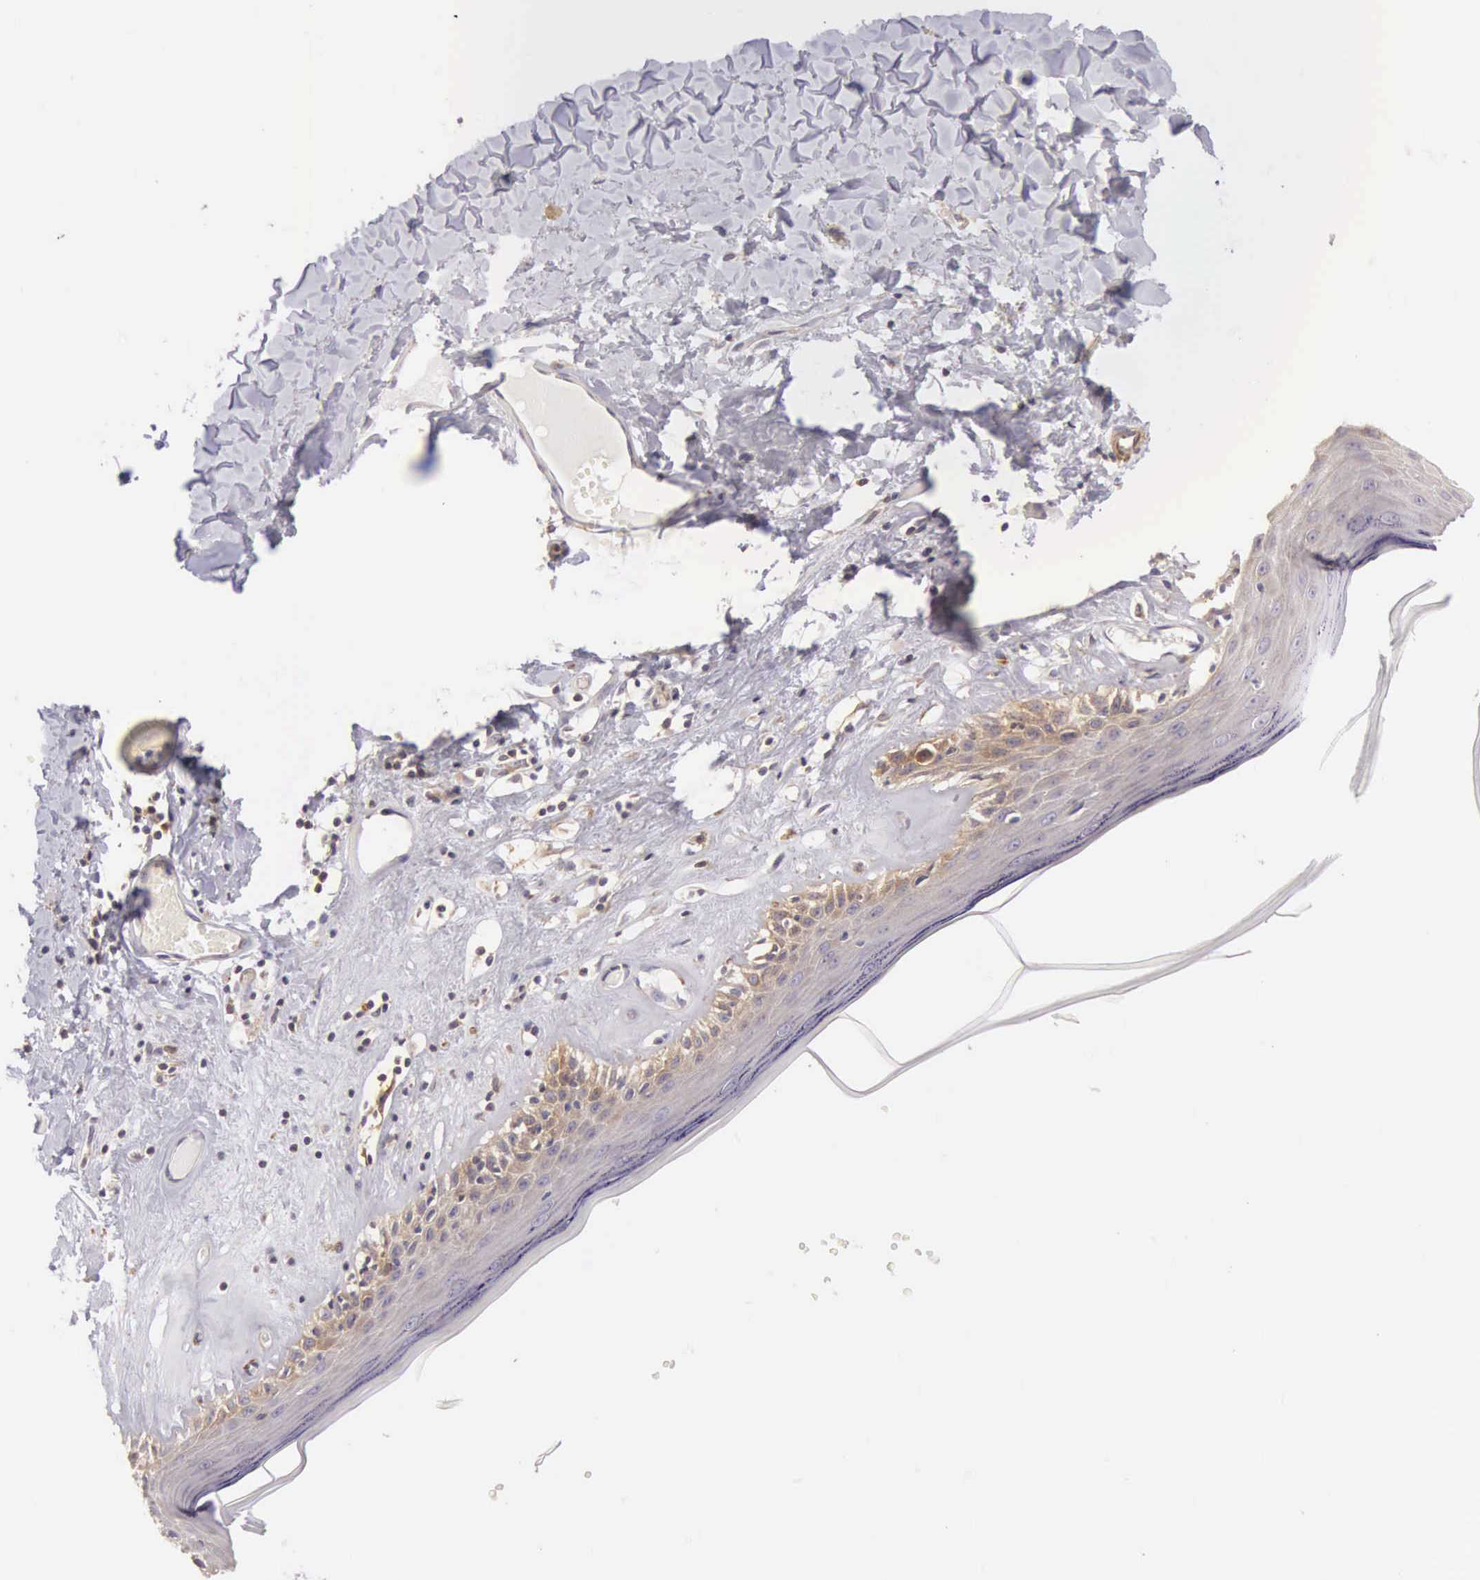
{"staining": {"intensity": "weak", "quantity": "<25%", "location": "cytoplasmic/membranous"}, "tissue": "skin", "cell_type": "Epidermal cells", "image_type": "normal", "snomed": [{"axis": "morphology", "description": "Normal tissue, NOS"}, {"axis": "topography", "description": "Vascular tissue"}, {"axis": "topography", "description": "Vulva"}, {"axis": "topography", "description": "Peripheral nerve tissue"}], "caption": "IHC histopathology image of benign skin stained for a protein (brown), which demonstrates no expression in epidermal cells. The staining is performed using DAB (3,3'-diaminobenzidine) brown chromogen with nuclei counter-stained in using hematoxylin.", "gene": "OSBPL3", "patient": {"sex": "female", "age": 86}}